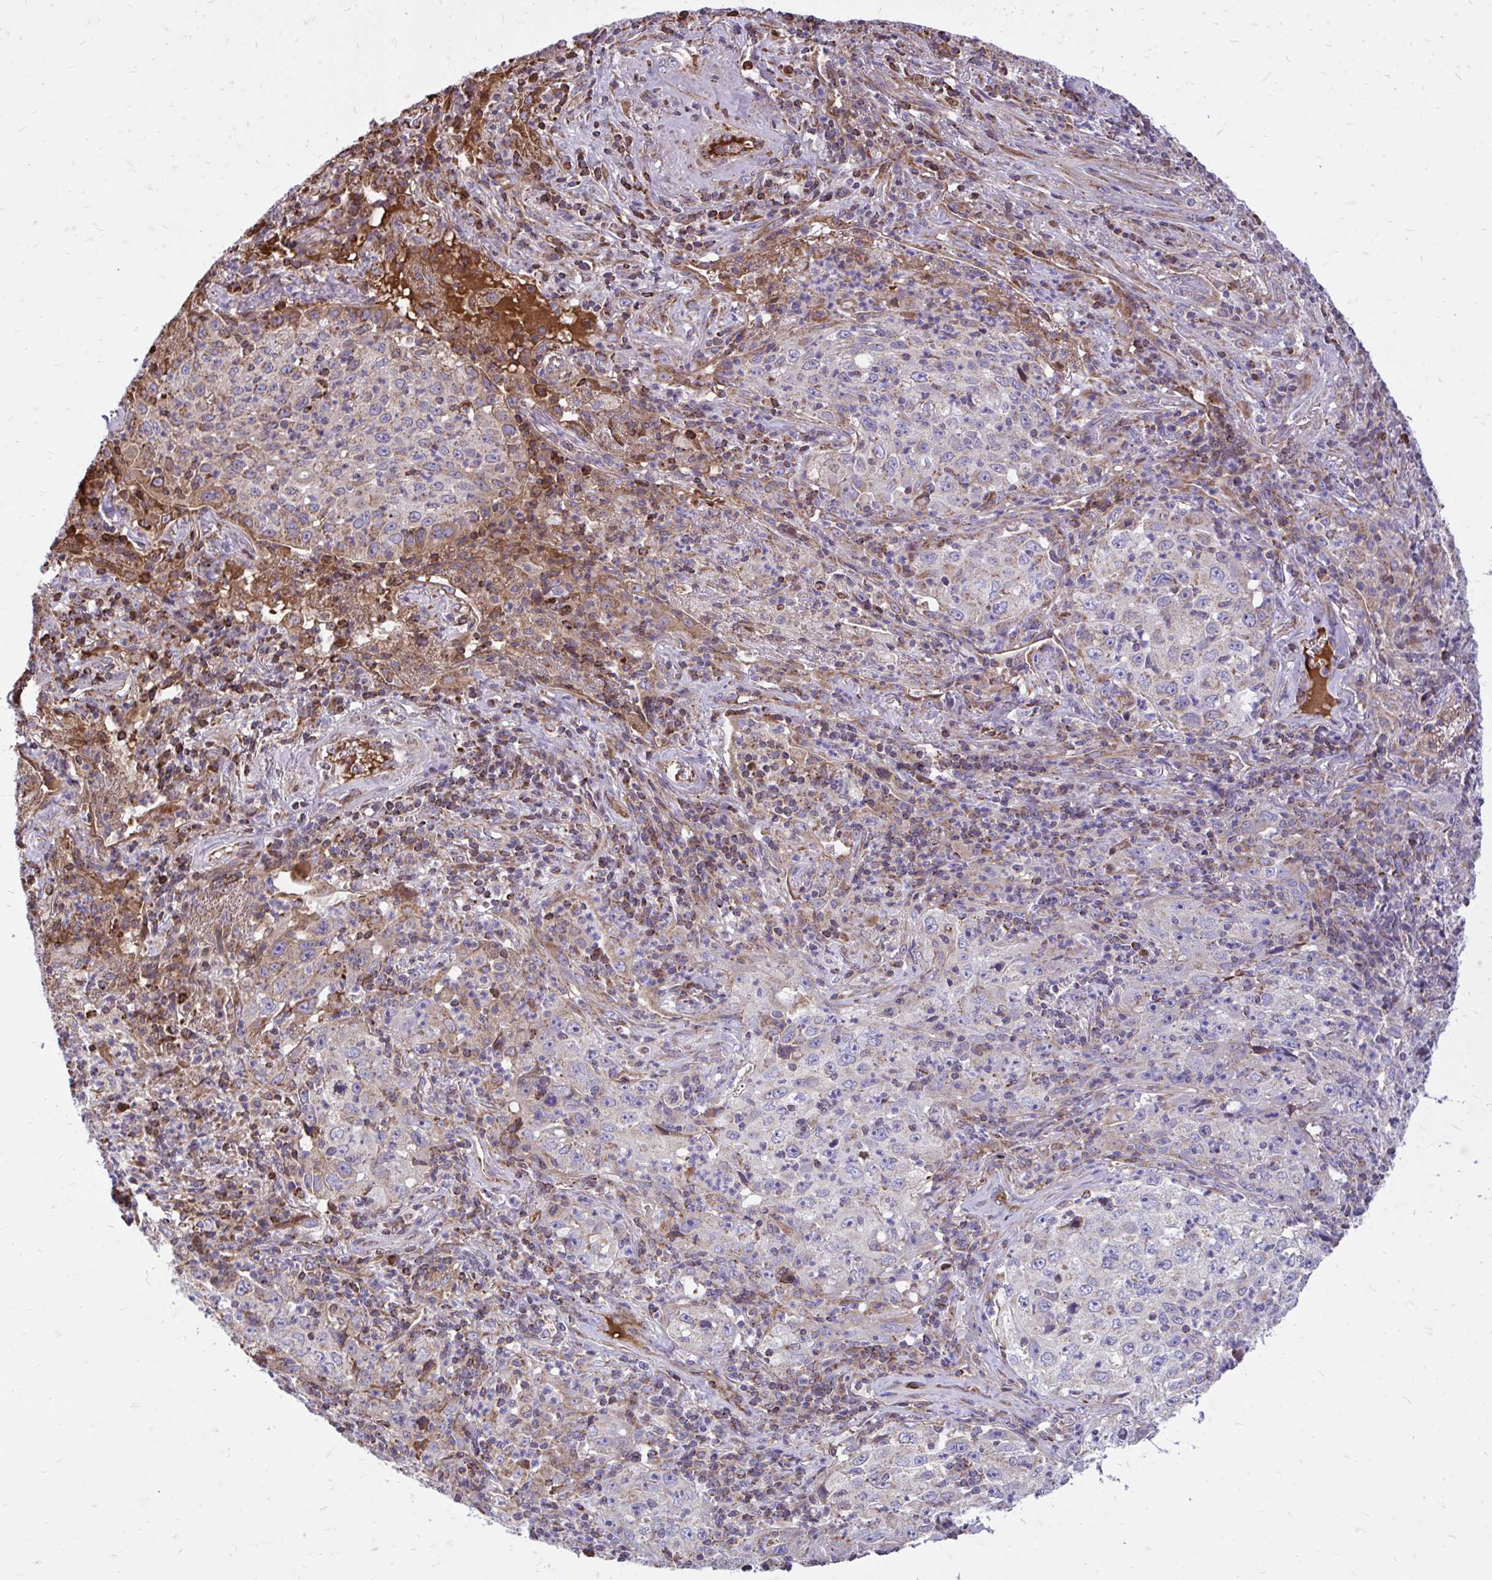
{"staining": {"intensity": "weak", "quantity": "<25%", "location": "cytoplasmic/membranous"}, "tissue": "lung cancer", "cell_type": "Tumor cells", "image_type": "cancer", "snomed": [{"axis": "morphology", "description": "Squamous cell carcinoma, NOS"}, {"axis": "topography", "description": "Lung"}], "caption": "The micrograph shows no significant expression in tumor cells of lung cancer (squamous cell carcinoma).", "gene": "ATP13A2", "patient": {"sex": "male", "age": 71}}